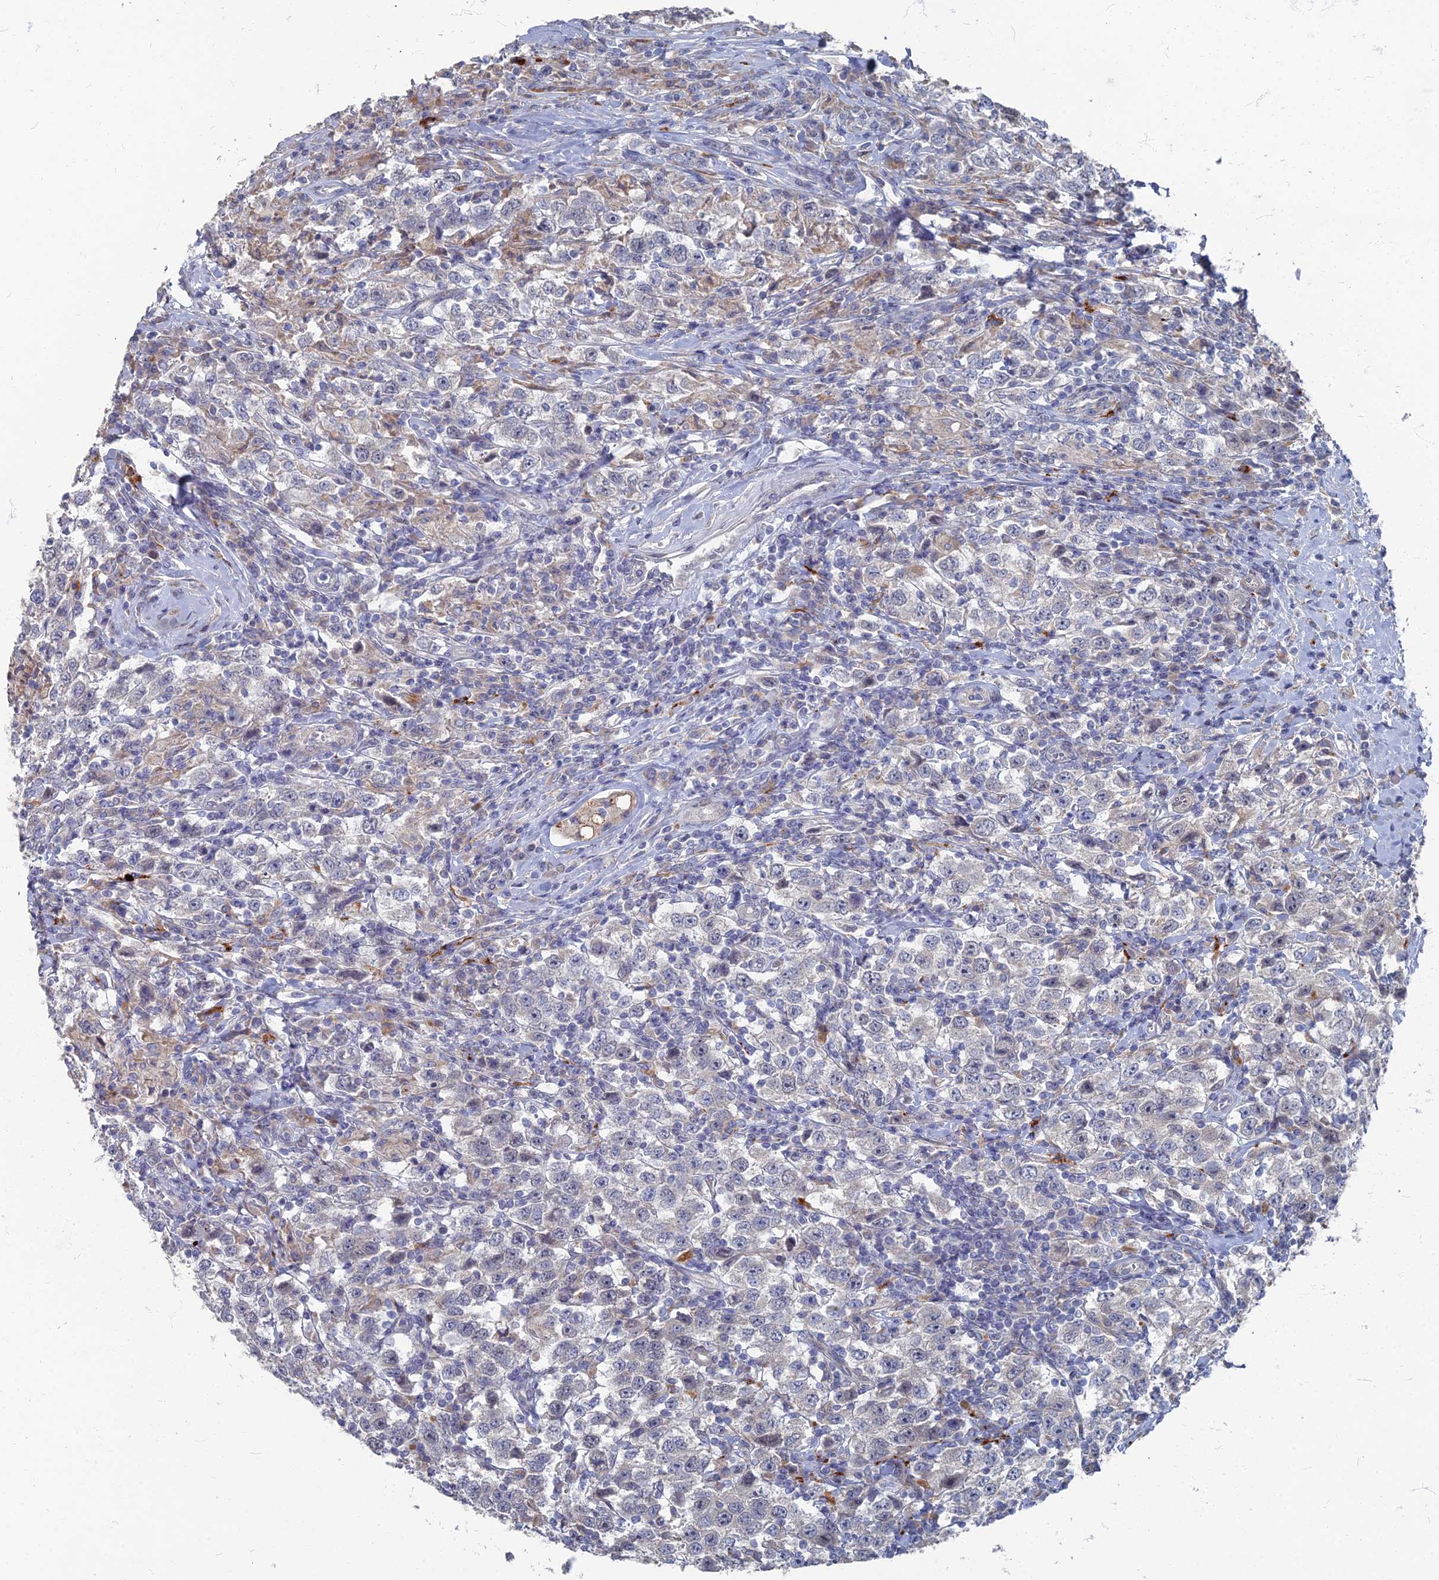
{"staining": {"intensity": "negative", "quantity": "none", "location": "none"}, "tissue": "testis cancer", "cell_type": "Tumor cells", "image_type": "cancer", "snomed": [{"axis": "morphology", "description": "Seminoma, NOS"}, {"axis": "topography", "description": "Testis"}], "caption": "Tumor cells show no significant staining in testis cancer (seminoma).", "gene": "TMEM128", "patient": {"sex": "male", "age": 41}}